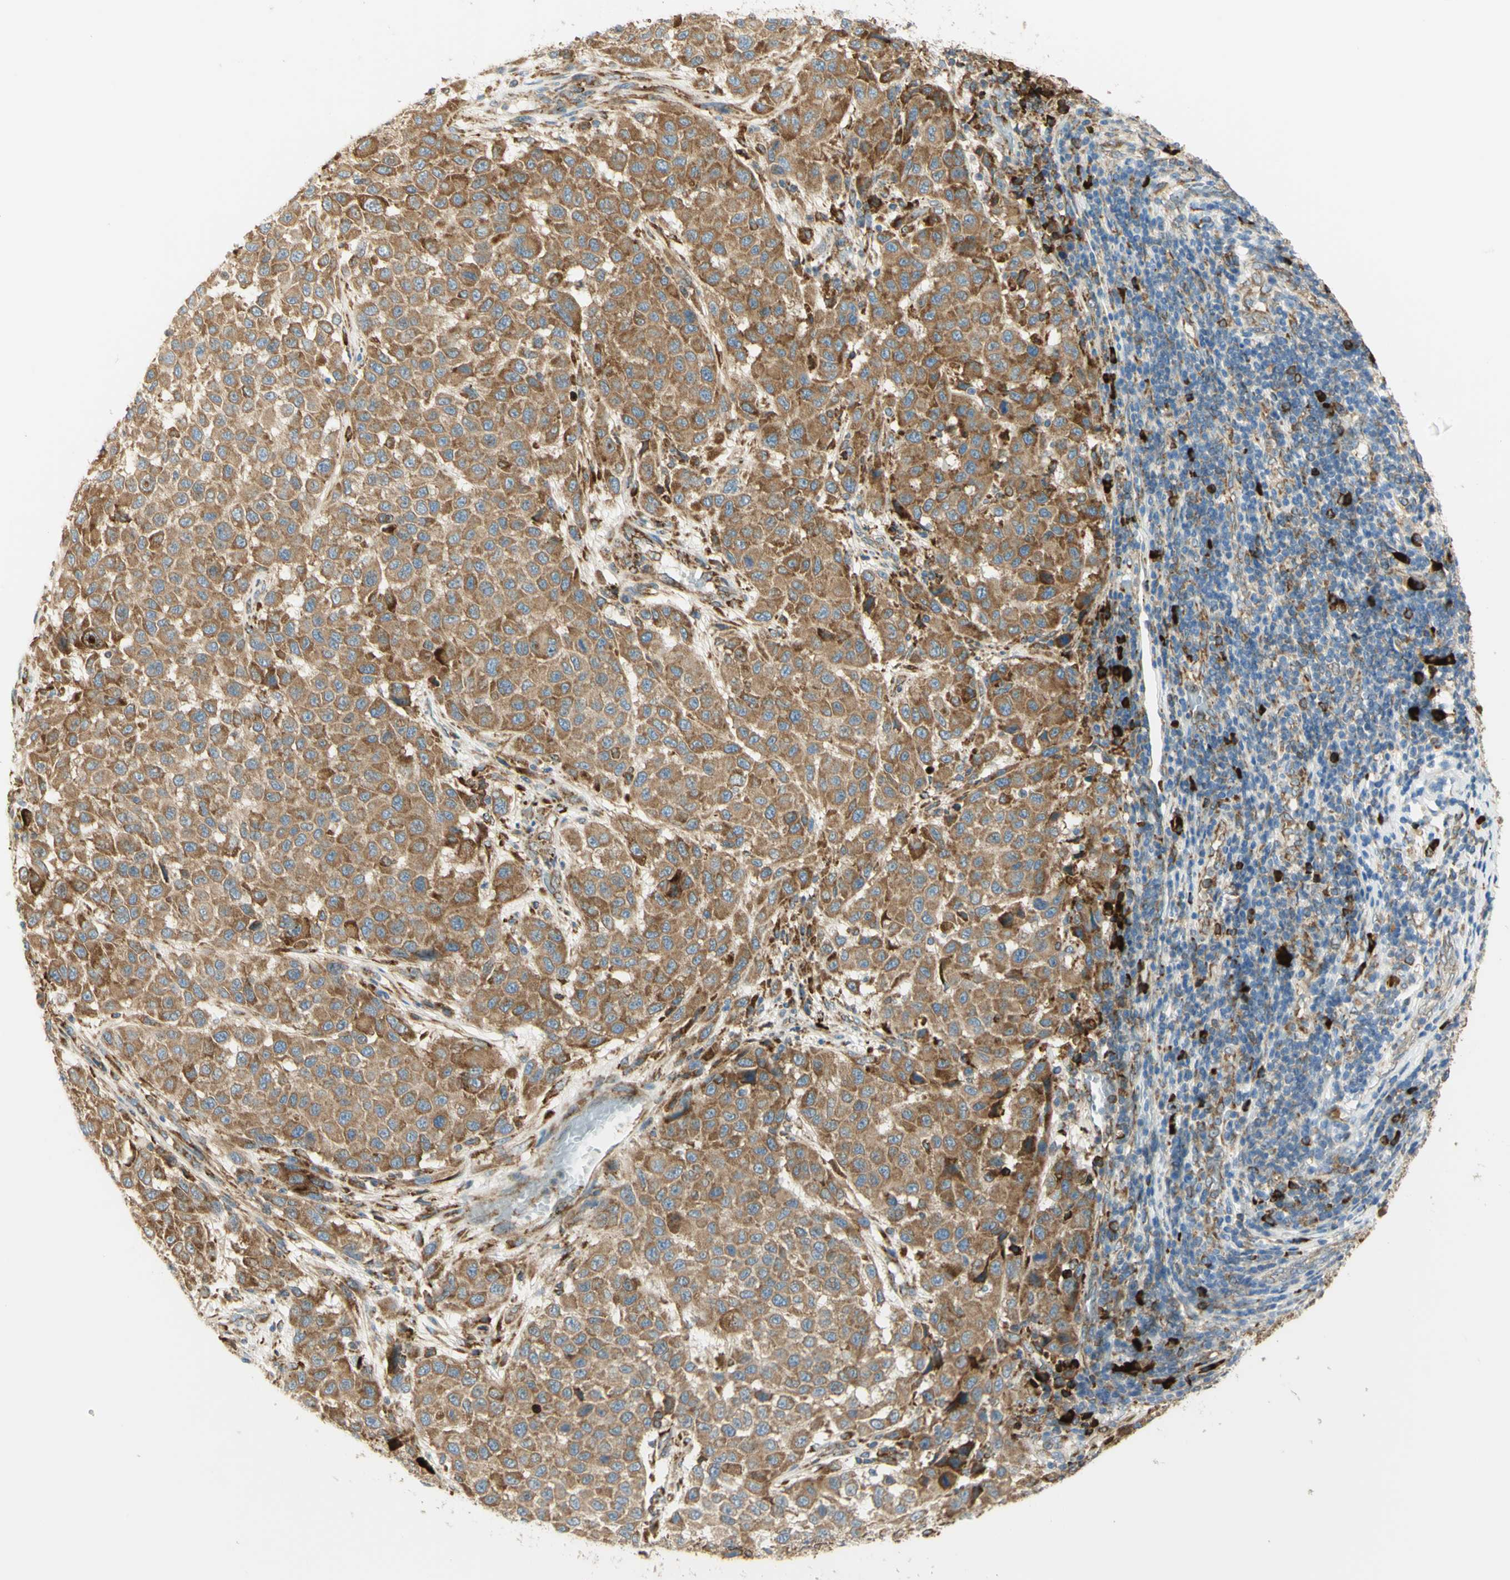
{"staining": {"intensity": "moderate", "quantity": ">75%", "location": "cytoplasmic/membranous"}, "tissue": "melanoma", "cell_type": "Tumor cells", "image_type": "cancer", "snomed": [{"axis": "morphology", "description": "Malignant melanoma, Metastatic site"}, {"axis": "topography", "description": "Lymph node"}], "caption": "This is a micrograph of IHC staining of melanoma, which shows moderate positivity in the cytoplasmic/membranous of tumor cells.", "gene": "MANF", "patient": {"sex": "male", "age": 61}}